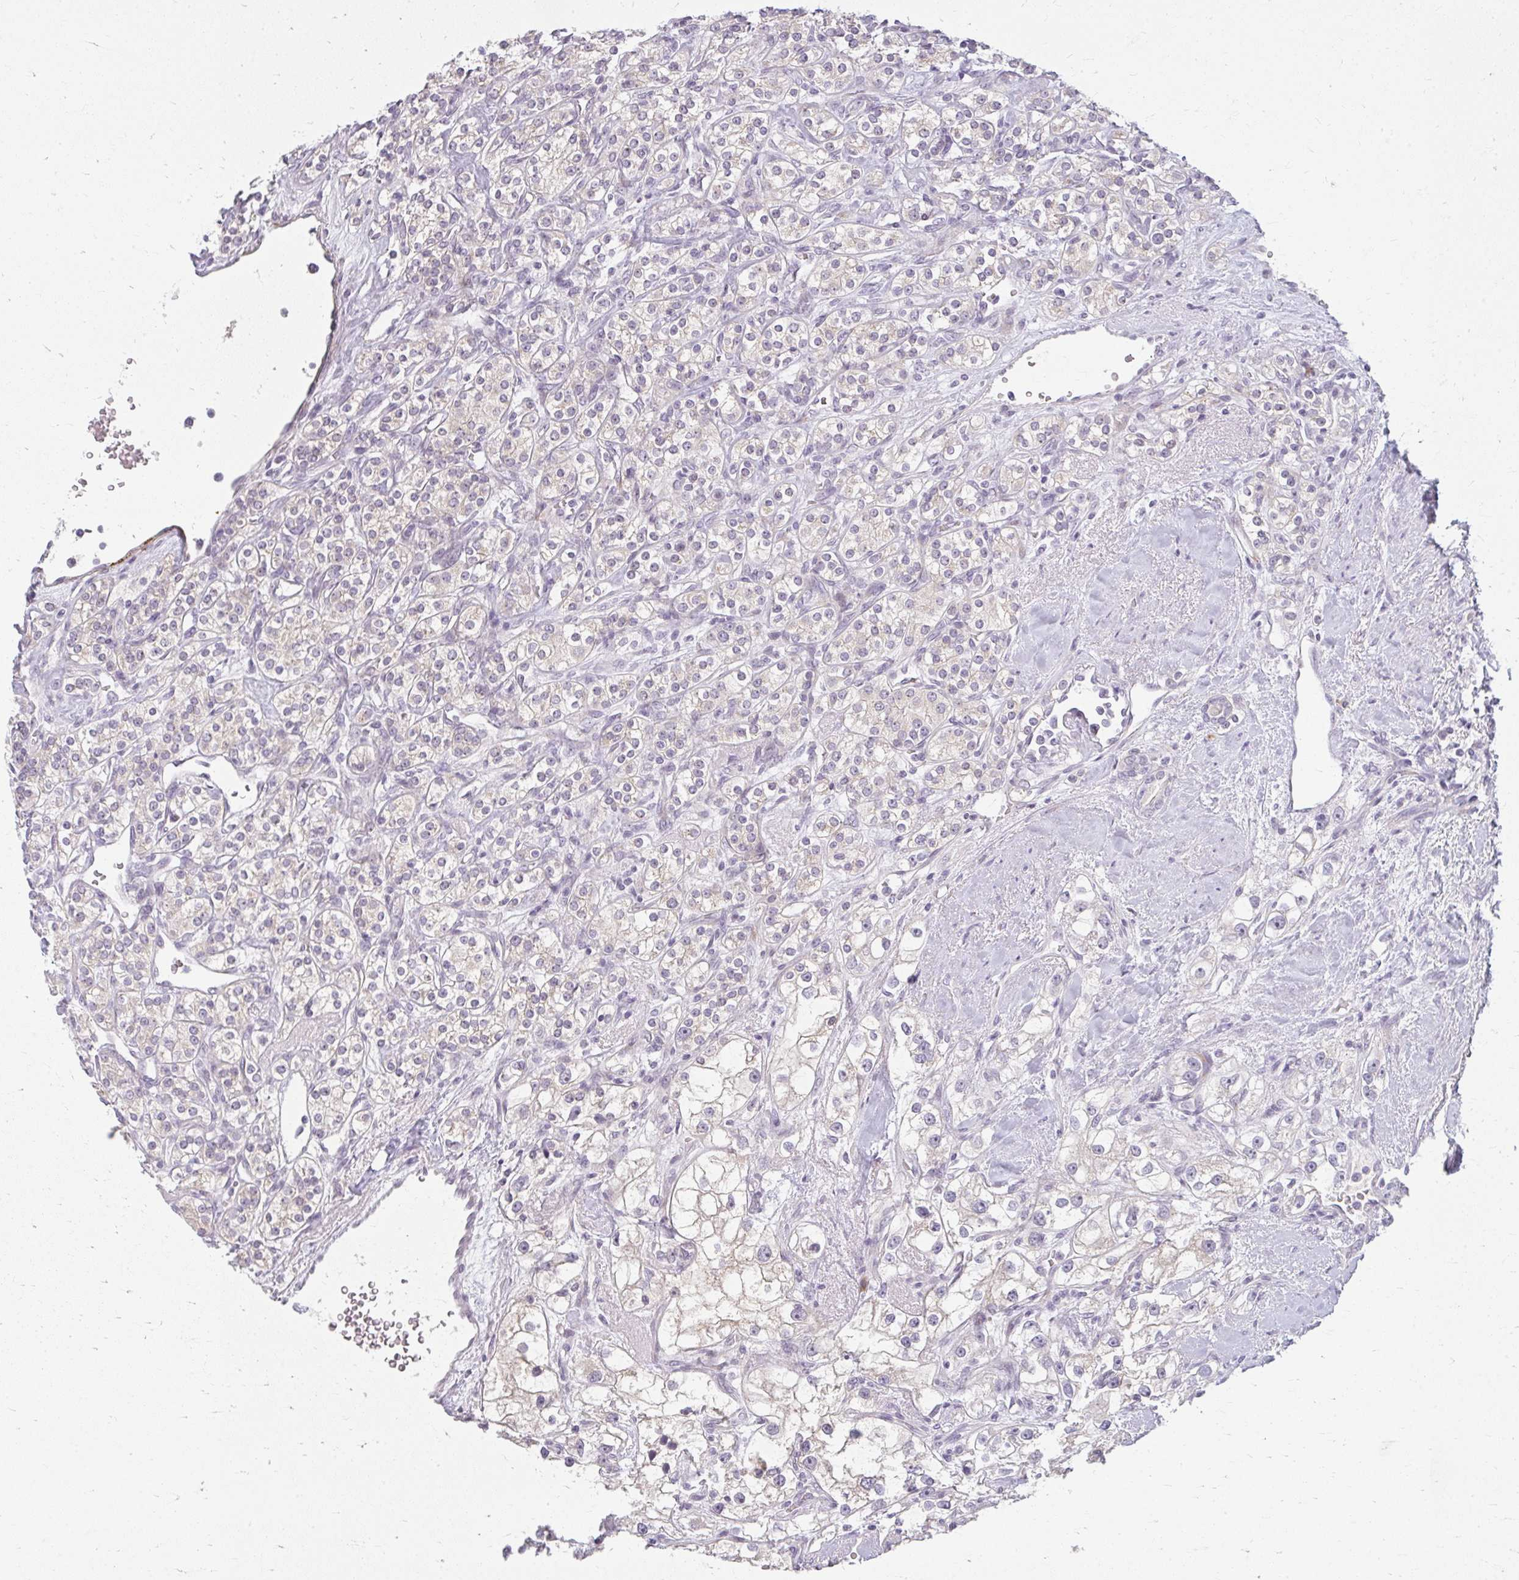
{"staining": {"intensity": "negative", "quantity": "none", "location": "none"}, "tissue": "renal cancer", "cell_type": "Tumor cells", "image_type": "cancer", "snomed": [{"axis": "morphology", "description": "Adenocarcinoma, NOS"}, {"axis": "topography", "description": "Kidney"}], "caption": "An immunohistochemistry (IHC) image of renal cancer is shown. There is no staining in tumor cells of renal cancer. (DAB IHC, high magnification).", "gene": "ZFYVE26", "patient": {"sex": "male", "age": 77}}